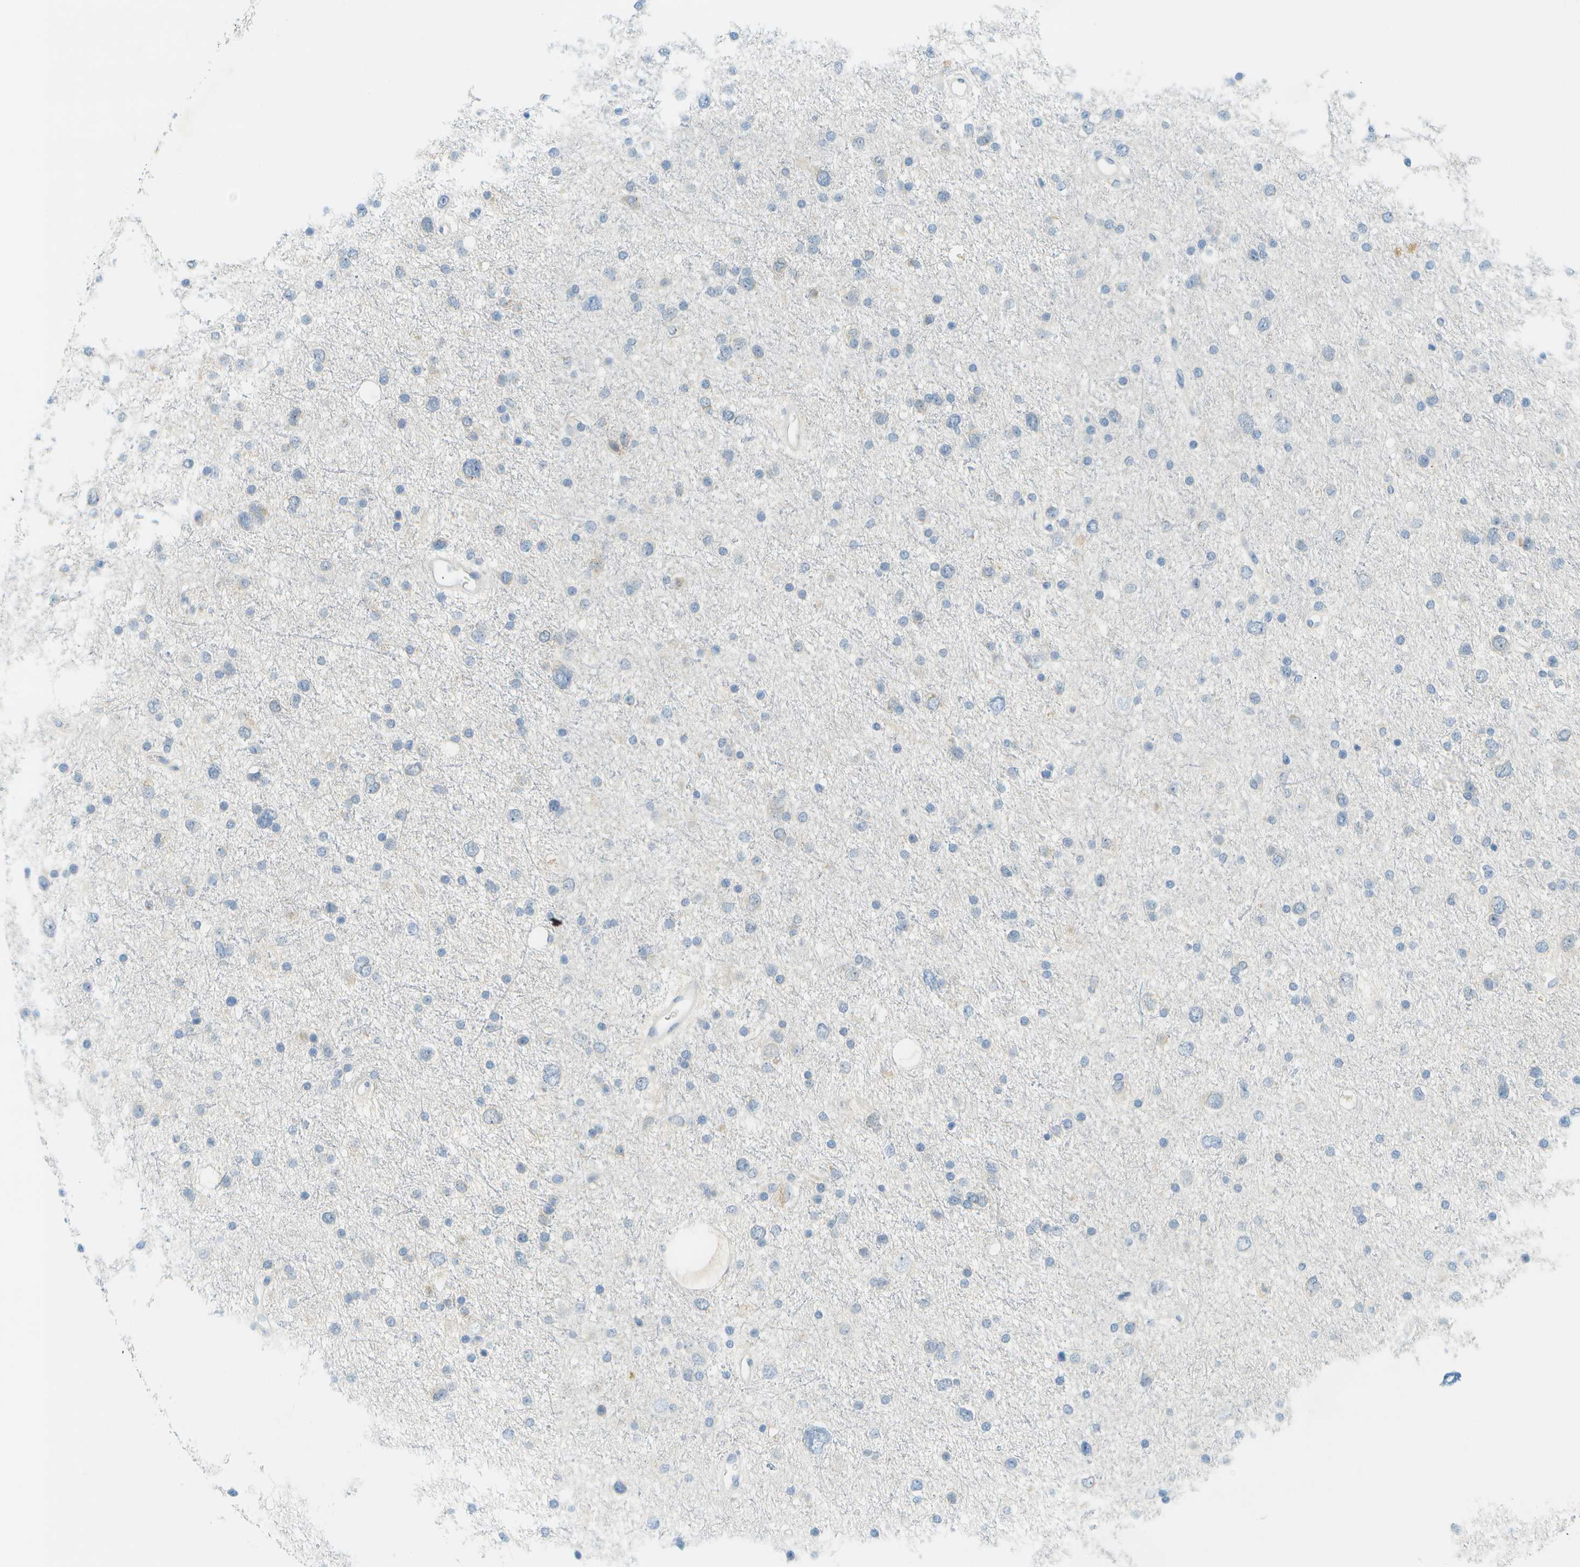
{"staining": {"intensity": "negative", "quantity": "none", "location": "none"}, "tissue": "glioma", "cell_type": "Tumor cells", "image_type": "cancer", "snomed": [{"axis": "morphology", "description": "Glioma, malignant, Low grade"}, {"axis": "topography", "description": "Brain"}], "caption": "A high-resolution photomicrograph shows immunohistochemistry (IHC) staining of glioma, which exhibits no significant staining in tumor cells. The staining was performed using DAB (3,3'-diaminobenzidine) to visualize the protein expression in brown, while the nuclei were stained in blue with hematoxylin (Magnification: 20x).", "gene": "SMYD5", "patient": {"sex": "female", "age": 37}}